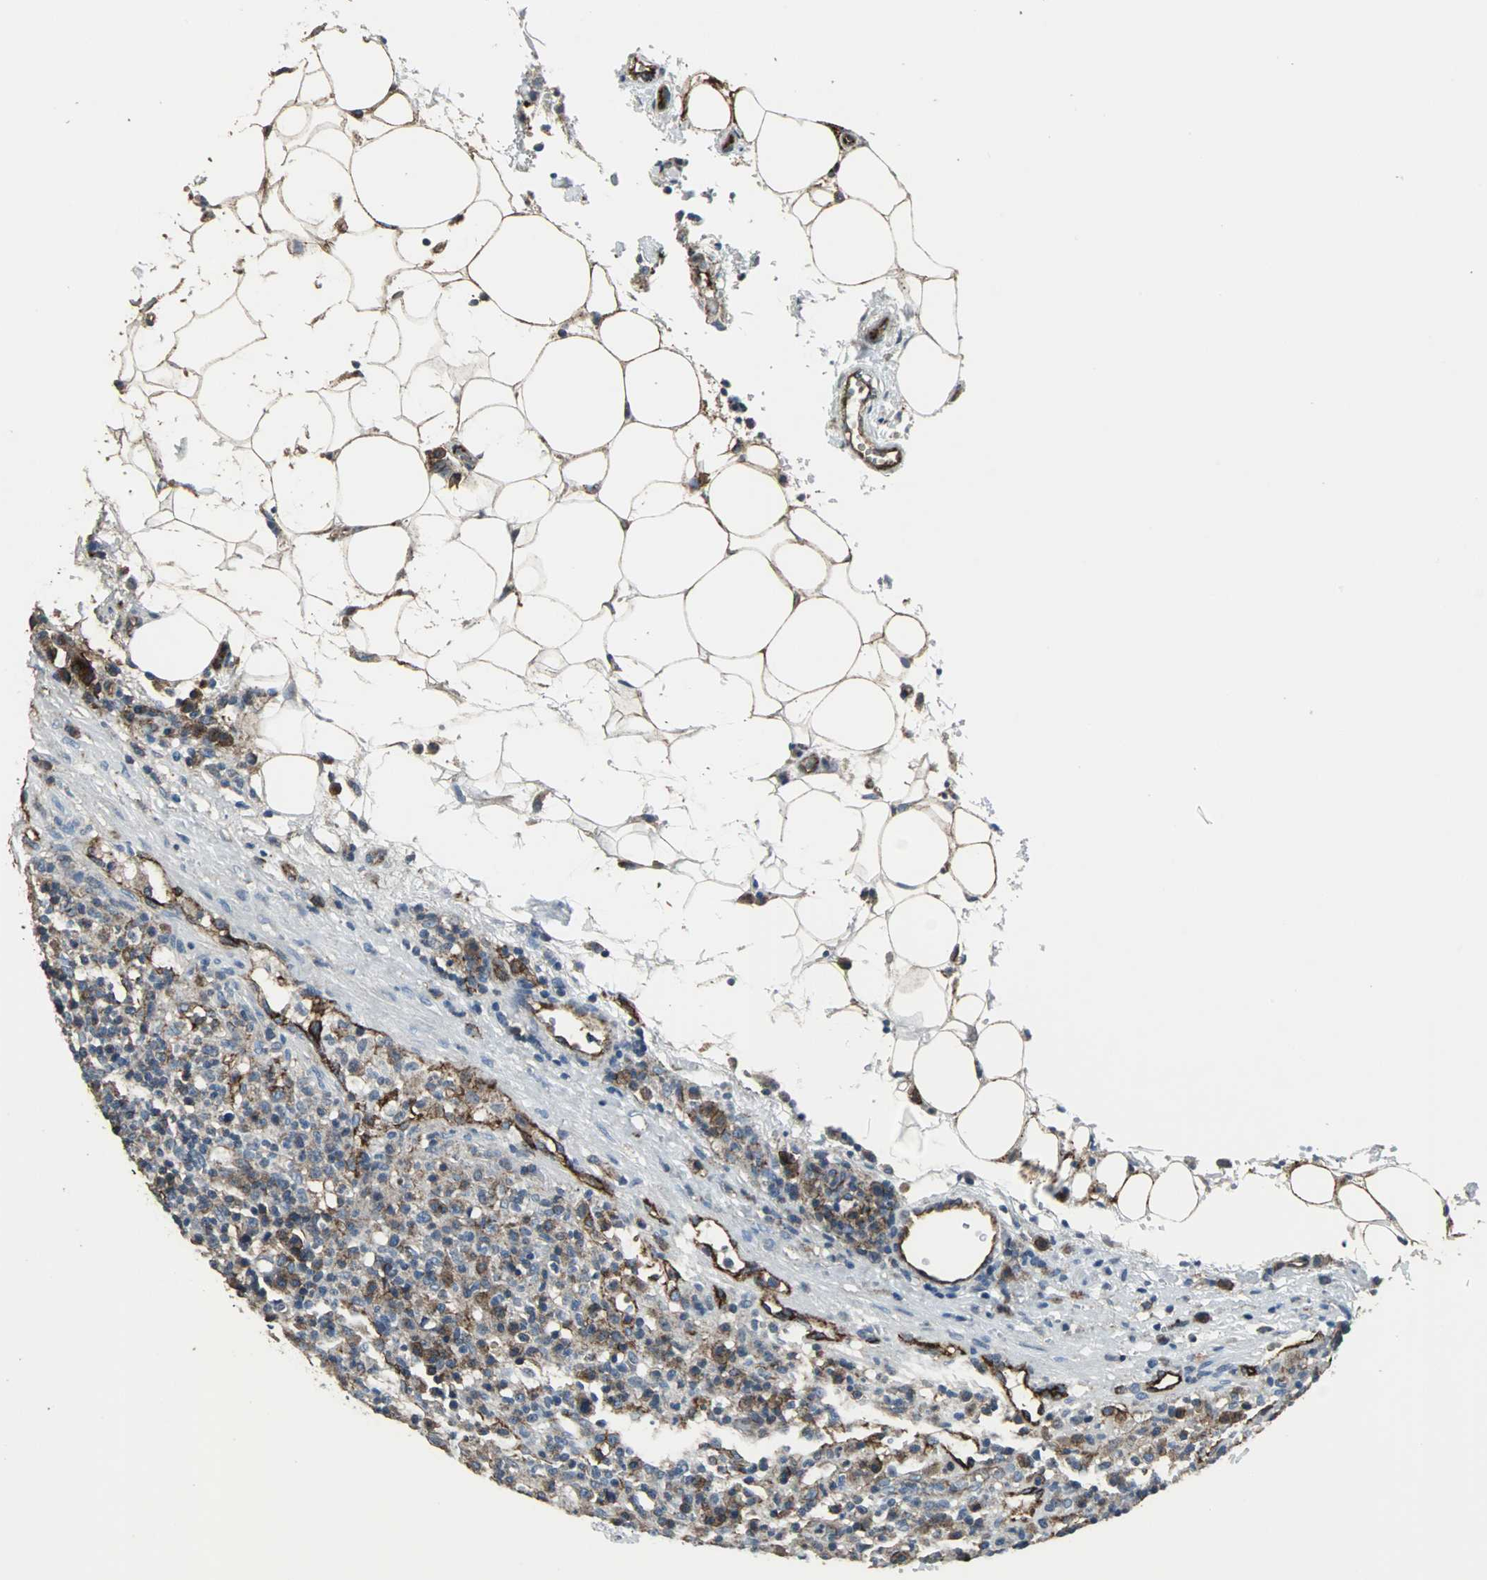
{"staining": {"intensity": "weak", "quantity": "25%-75%", "location": "cytoplasmic/membranous"}, "tissue": "lymphoma", "cell_type": "Tumor cells", "image_type": "cancer", "snomed": [{"axis": "morphology", "description": "Hodgkin's disease, NOS"}, {"axis": "topography", "description": "Lymph node"}], "caption": "Approximately 25%-75% of tumor cells in Hodgkin's disease reveal weak cytoplasmic/membranous protein positivity as visualized by brown immunohistochemical staining.", "gene": "F11R", "patient": {"sex": "male", "age": 65}}